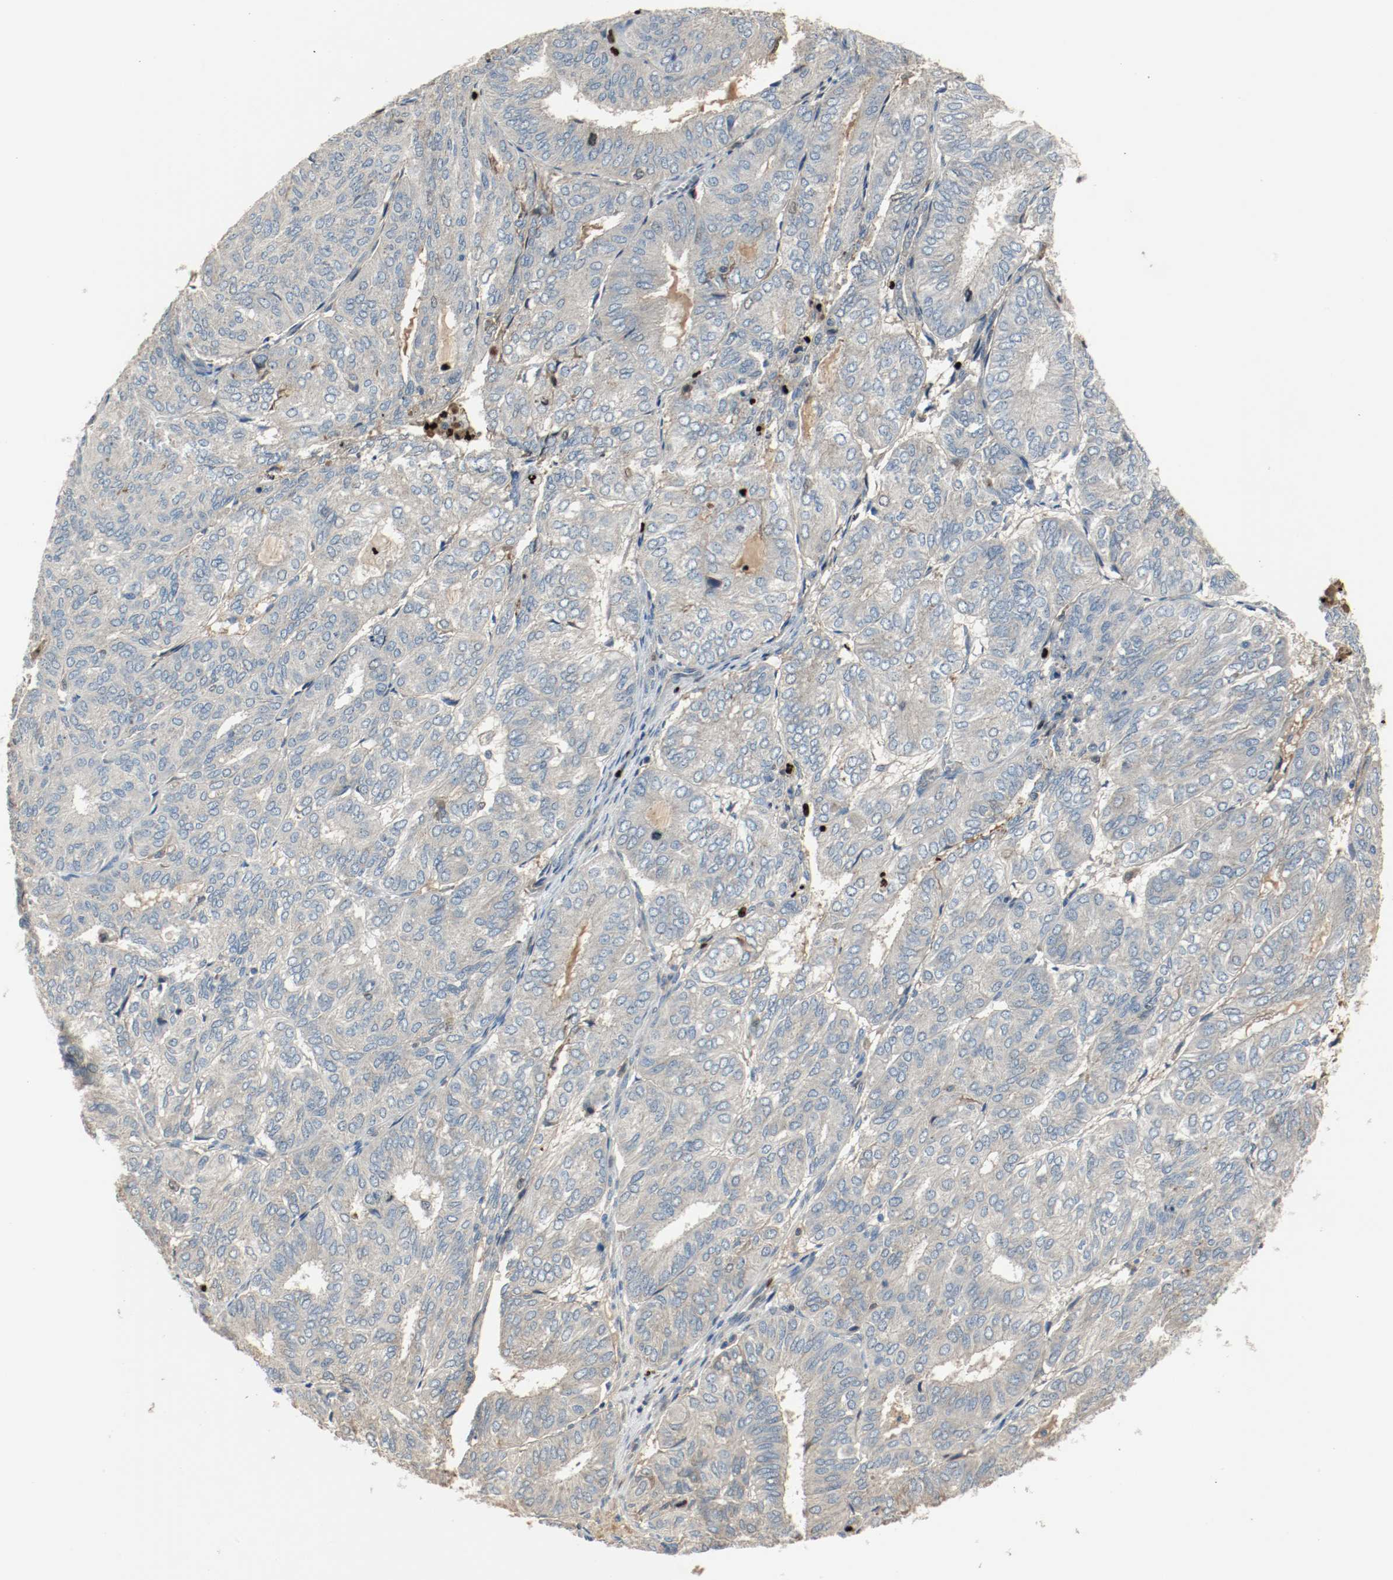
{"staining": {"intensity": "negative", "quantity": "none", "location": "none"}, "tissue": "endometrial cancer", "cell_type": "Tumor cells", "image_type": "cancer", "snomed": [{"axis": "morphology", "description": "Adenocarcinoma, NOS"}, {"axis": "topography", "description": "Uterus"}], "caption": "Adenocarcinoma (endometrial) stained for a protein using IHC displays no staining tumor cells.", "gene": "BLK", "patient": {"sex": "female", "age": 60}}